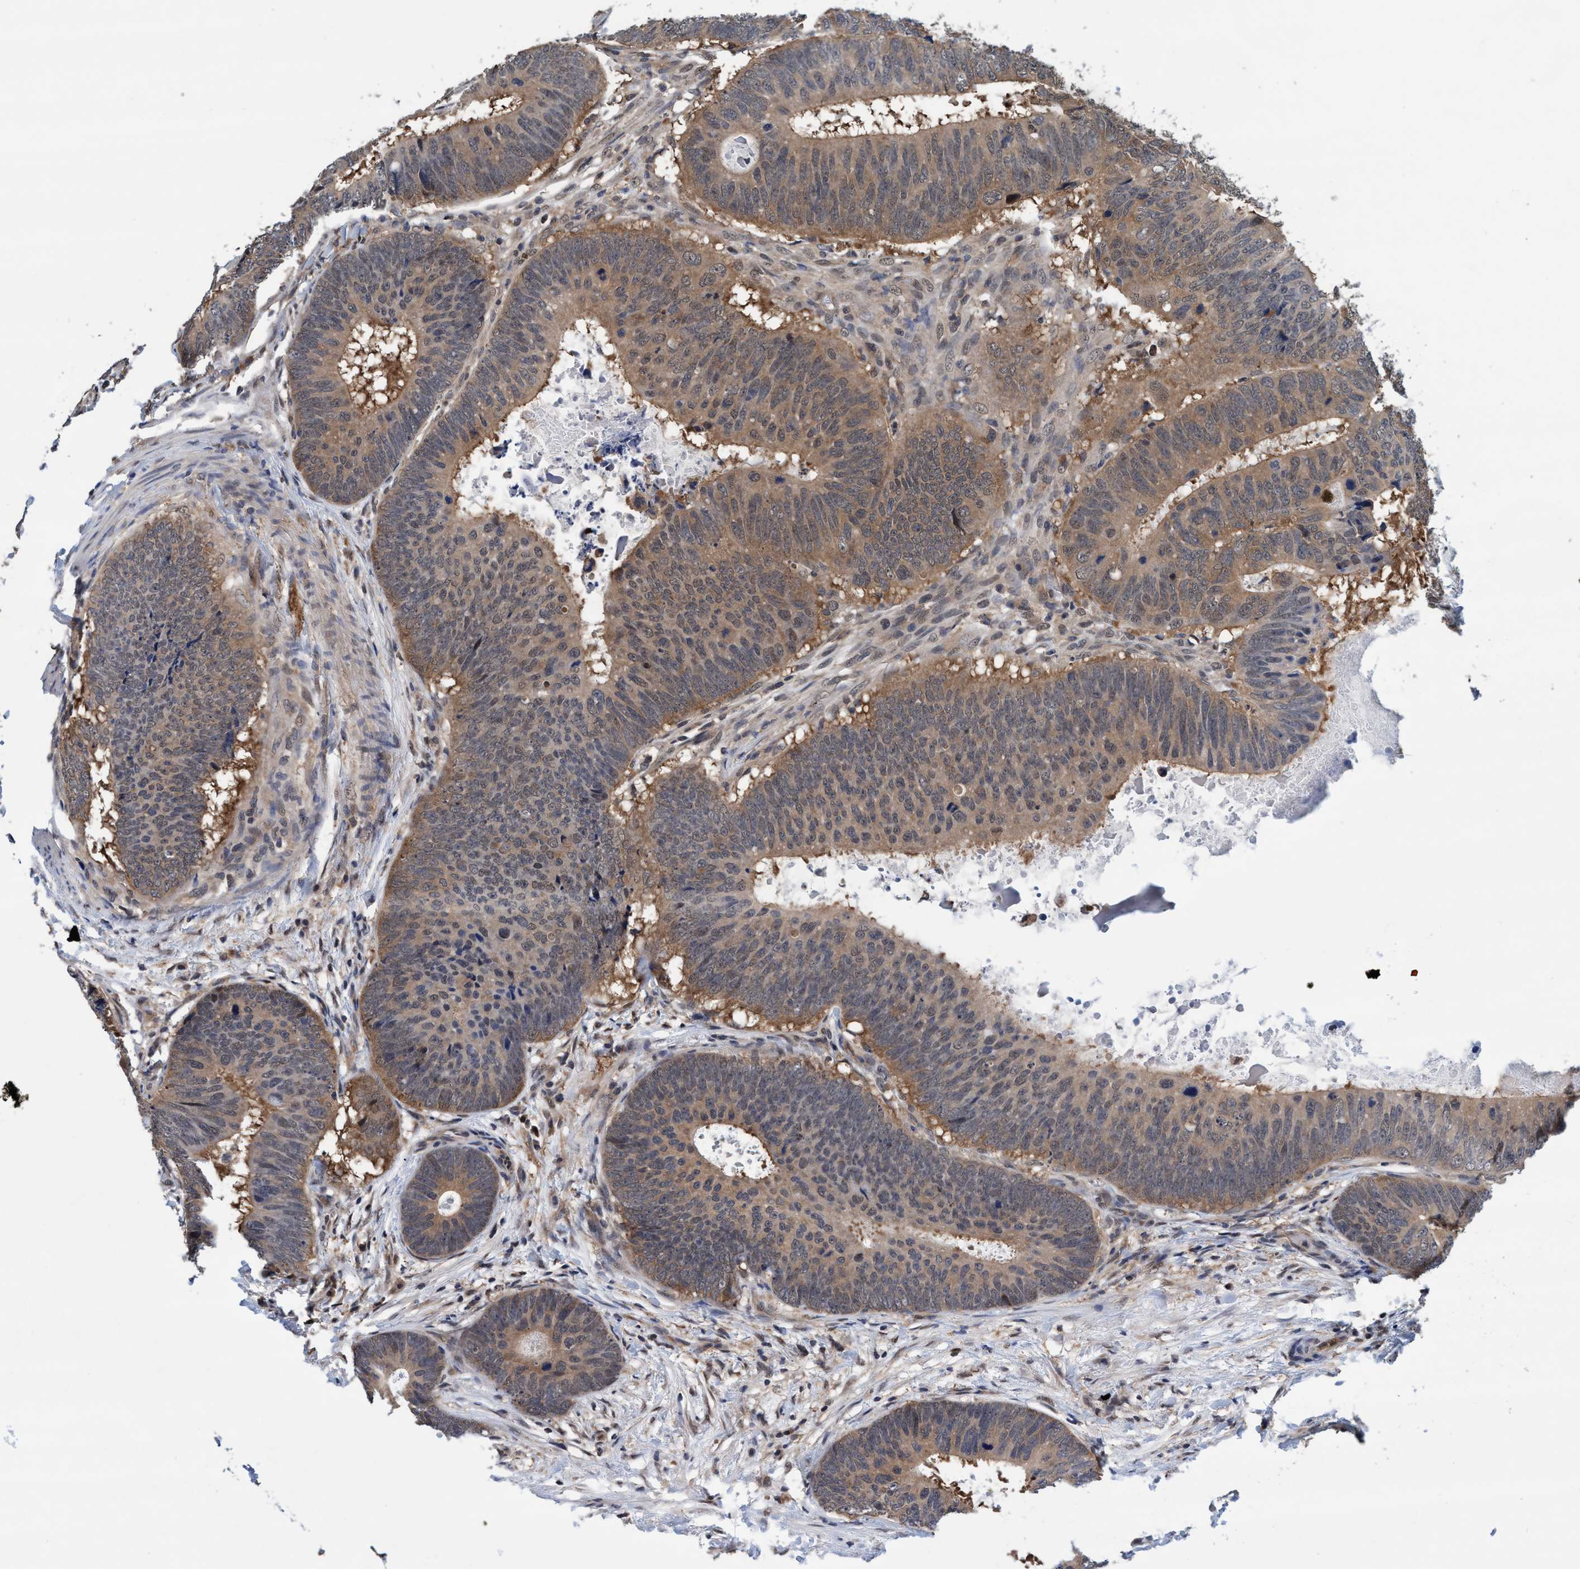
{"staining": {"intensity": "moderate", "quantity": ">75%", "location": "cytoplasmic/membranous"}, "tissue": "colorectal cancer", "cell_type": "Tumor cells", "image_type": "cancer", "snomed": [{"axis": "morphology", "description": "Adenocarcinoma, NOS"}, {"axis": "topography", "description": "Colon"}], "caption": "A high-resolution micrograph shows immunohistochemistry staining of adenocarcinoma (colorectal), which reveals moderate cytoplasmic/membranous staining in approximately >75% of tumor cells.", "gene": "PSMD12", "patient": {"sex": "male", "age": 56}}